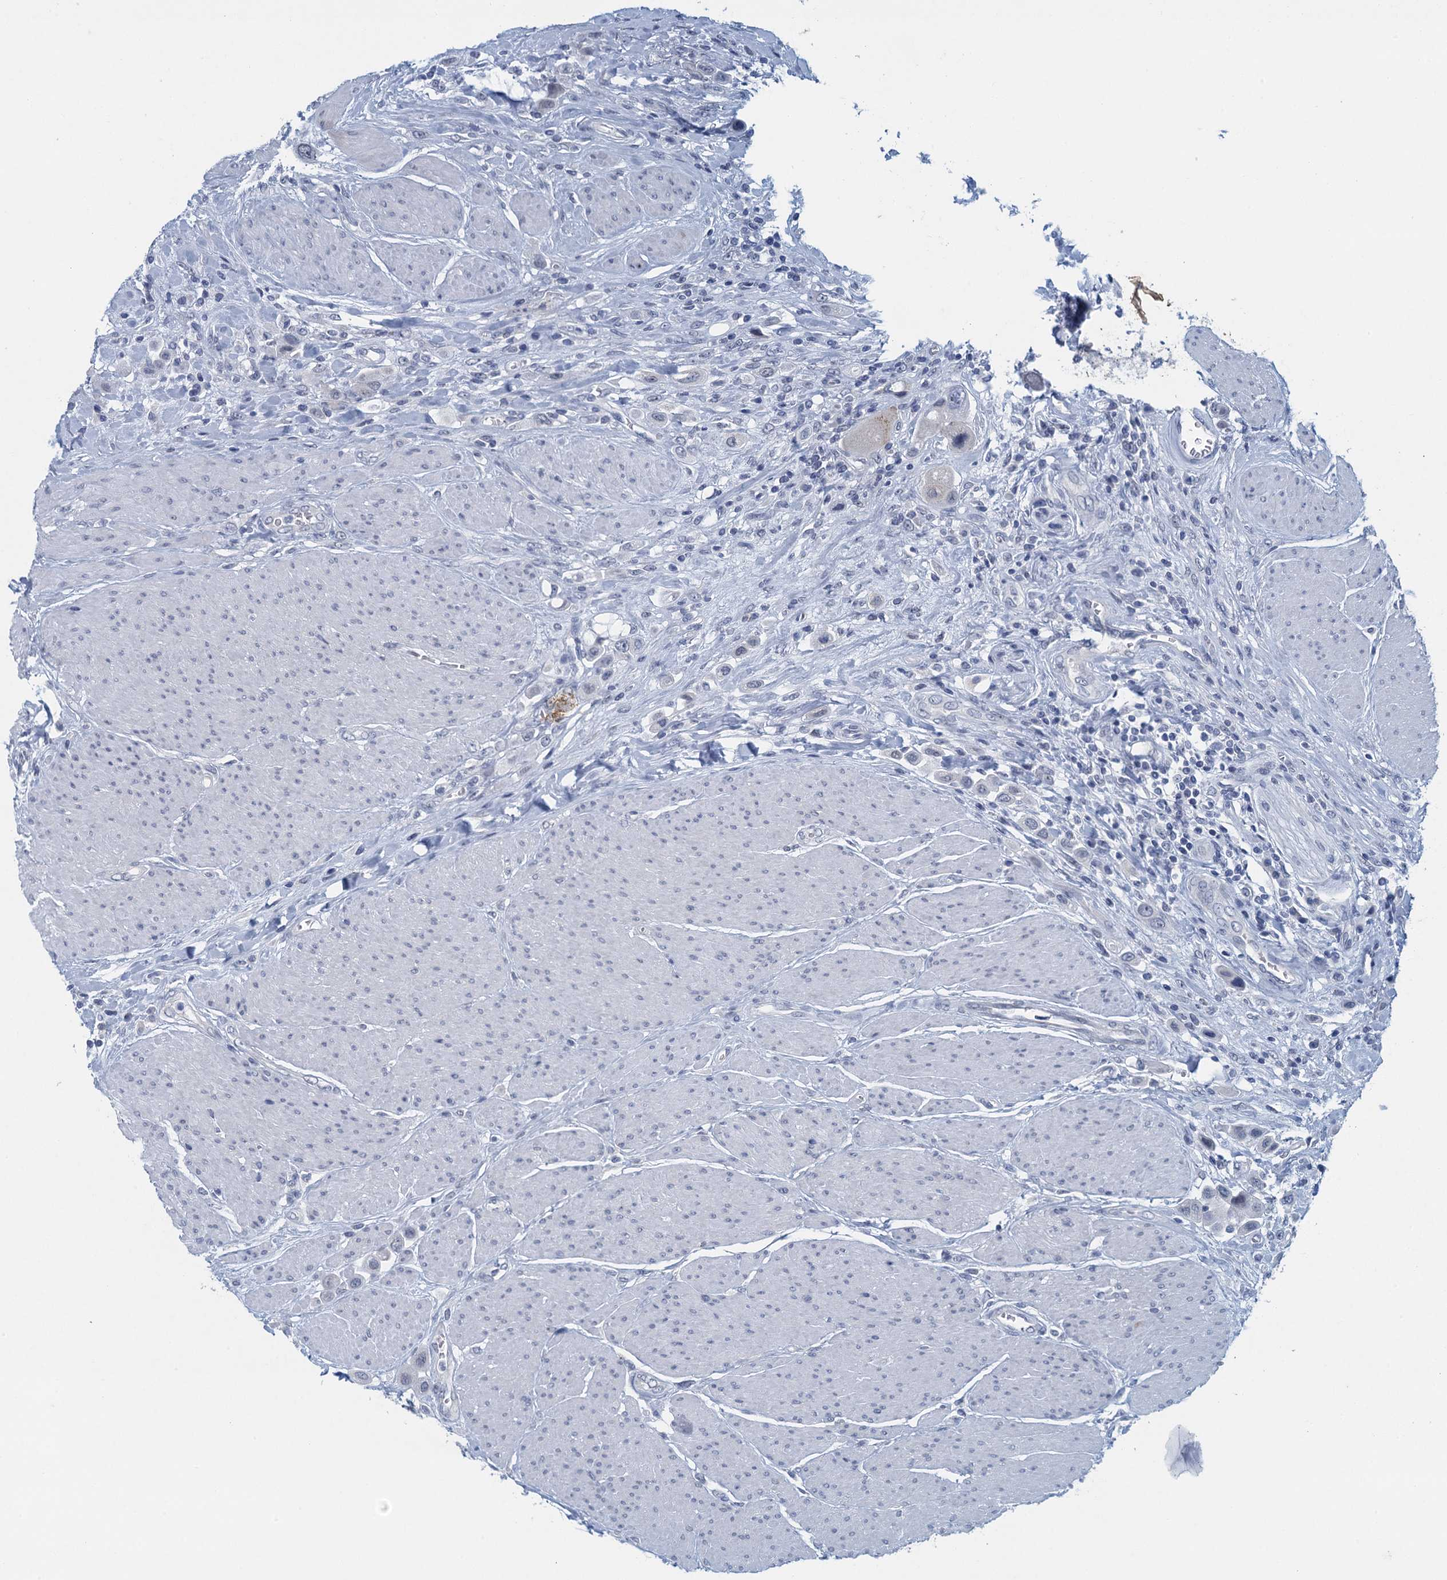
{"staining": {"intensity": "negative", "quantity": "none", "location": "none"}, "tissue": "urothelial cancer", "cell_type": "Tumor cells", "image_type": "cancer", "snomed": [{"axis": "morphology", "description": "Urothelial carcinoma, High grade"}, {"axis": "topography", "description": "Urinary bladder"}], "caption": "This is a image of IHC staining of urothelial carcinoma (high-grade), which shows no expression in tumor cells.", "gene": "ENSG00000131152", "patient": {"sex": "male", "age": 50}}